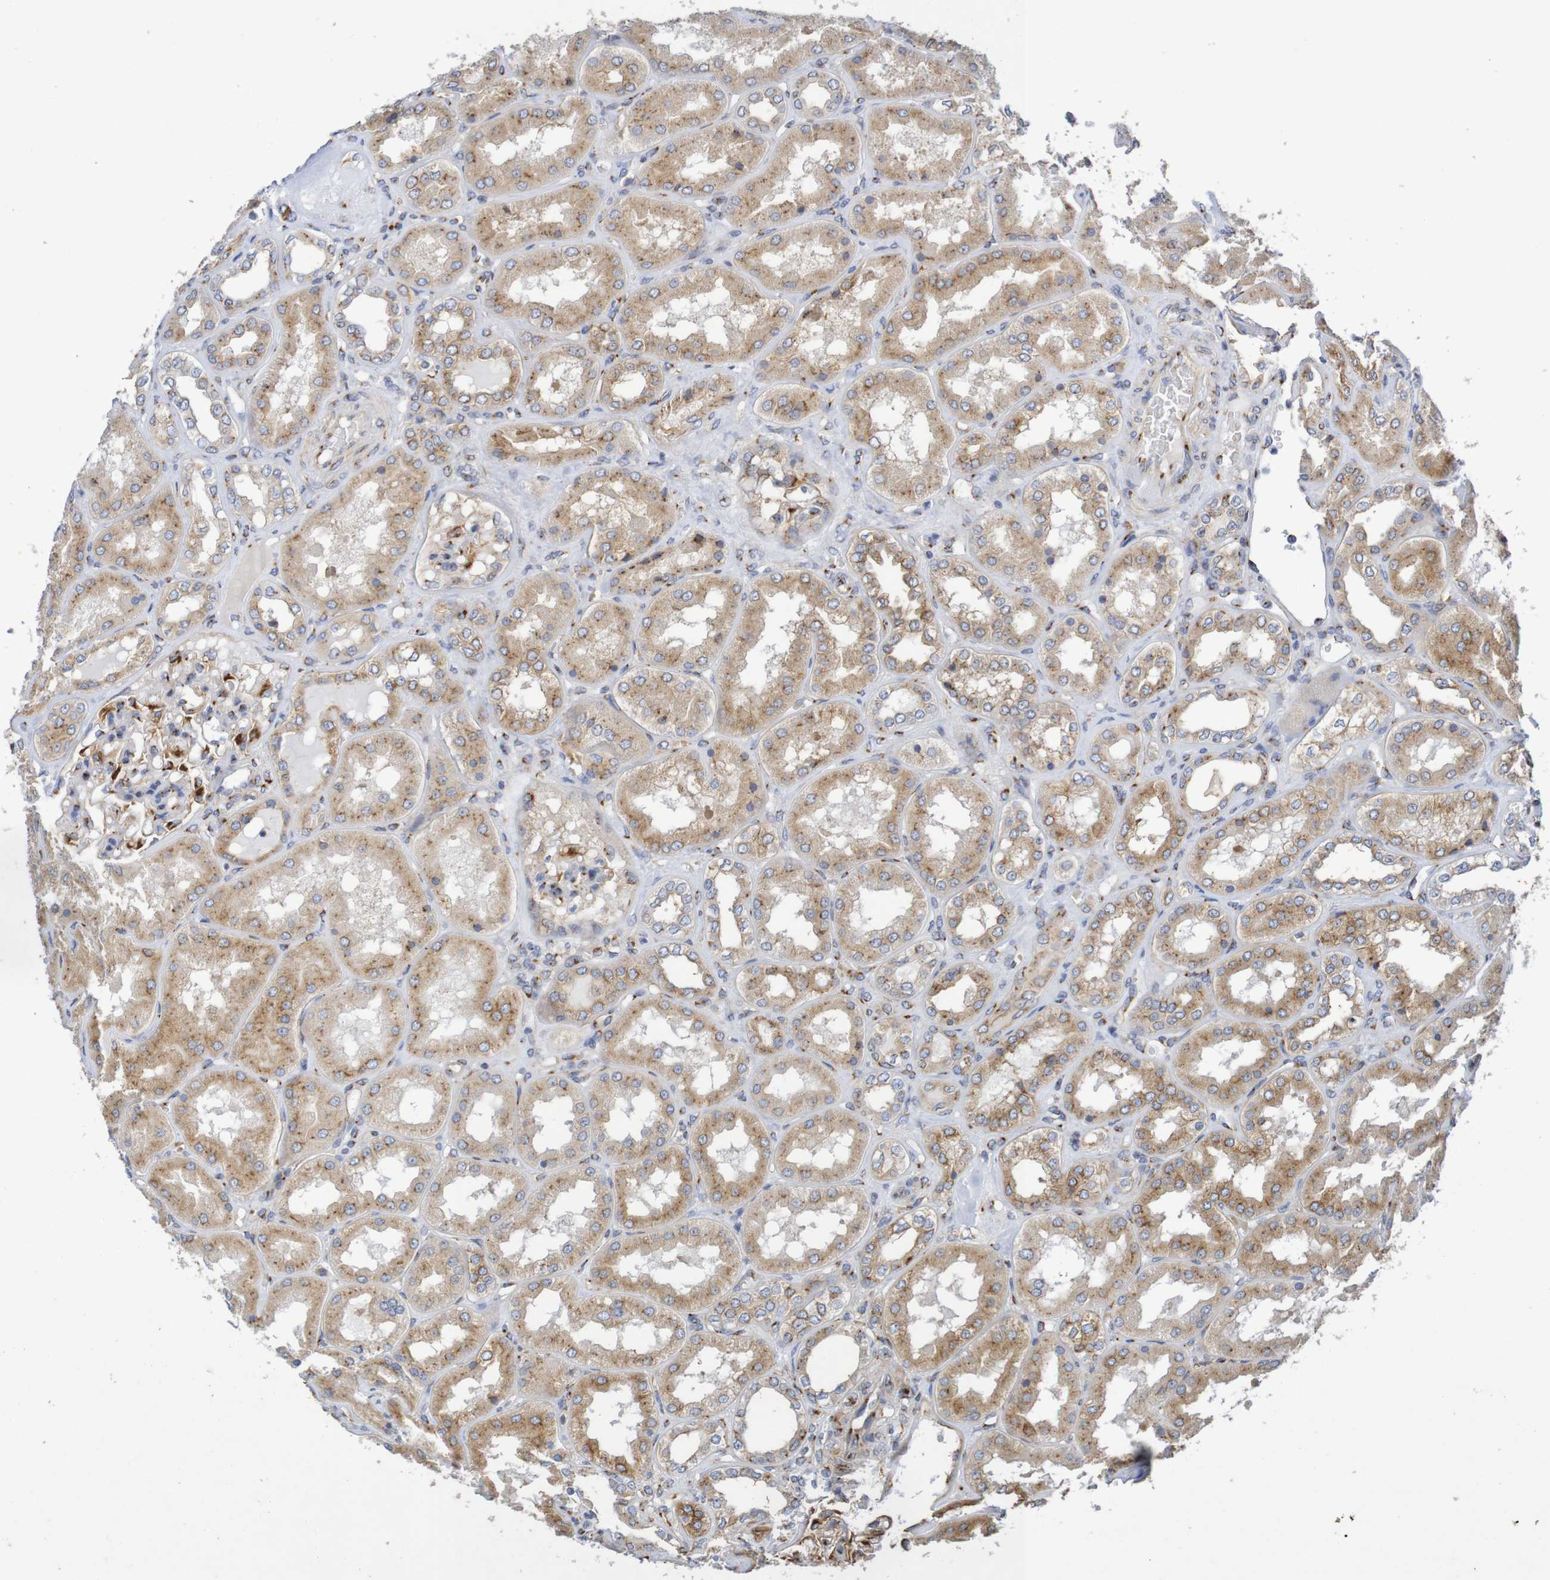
{"staining": {"intensity": "strong", "quantity": "25%-75%", "location": "cytoplasmic/membranous"}, "tissue": "kidney", "cell_type": "Cells in glomeruli", "image_type": "normal", "snomed": [{"axis": "morphology", "description": "Normal tissue, NOS"}, {"axis": "topography", "description": "Kidney"}], "caption": "Immunohistochemistry micrograph of normal kidney: human kidney stained using immunohistochemistry (IHC) reveals high levels of strong protein expression localized specifically in the cytoplasmic/membranous of cells in glomeruli, appearing as a cytoplasmic/membranous brown color.", "gene": "DCP2", "patient": {"sex": "female", "age": 56}}